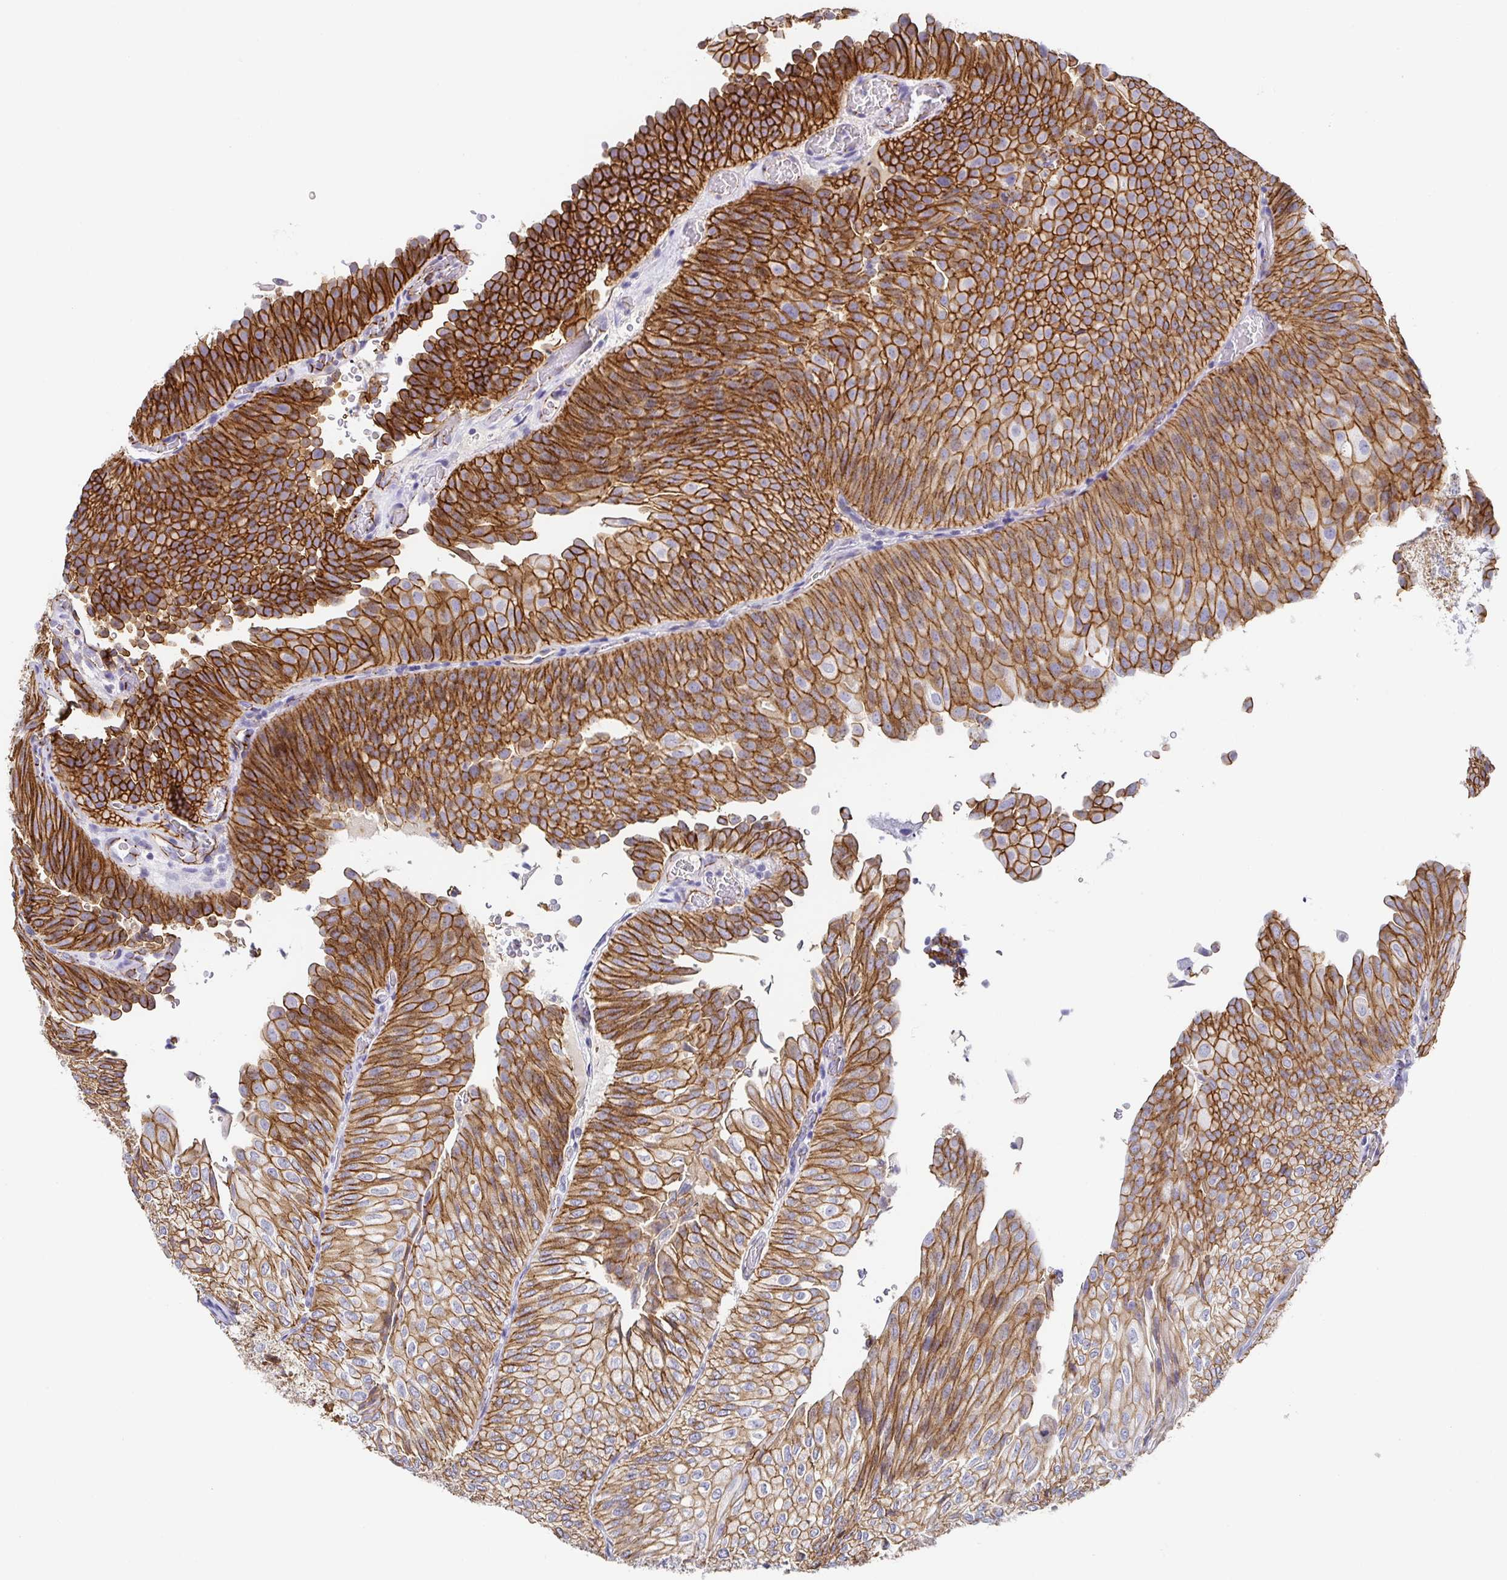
{"staining": {"intensity": "strong", "quantity": ">75%", "location": "cytoplasmic/membranous"}, "tissue": "urothelial cancer", "cell_type": "Tumor cells", "image_type": "cancer", "snomed": [{"axis": "morphology", "description": "Urothelial carcinoma, NOS"}, {"axis": "topography", "description": "Urinary bladder"}], "caption": "This is a photomicrograph of IHC staining of transitional cell carcinoma, which shows strong expression in the cytoplasmic/membranous of tumor cells.", "gene": "PIWIL3", "patient": {"sex": "male", "age": 62}}